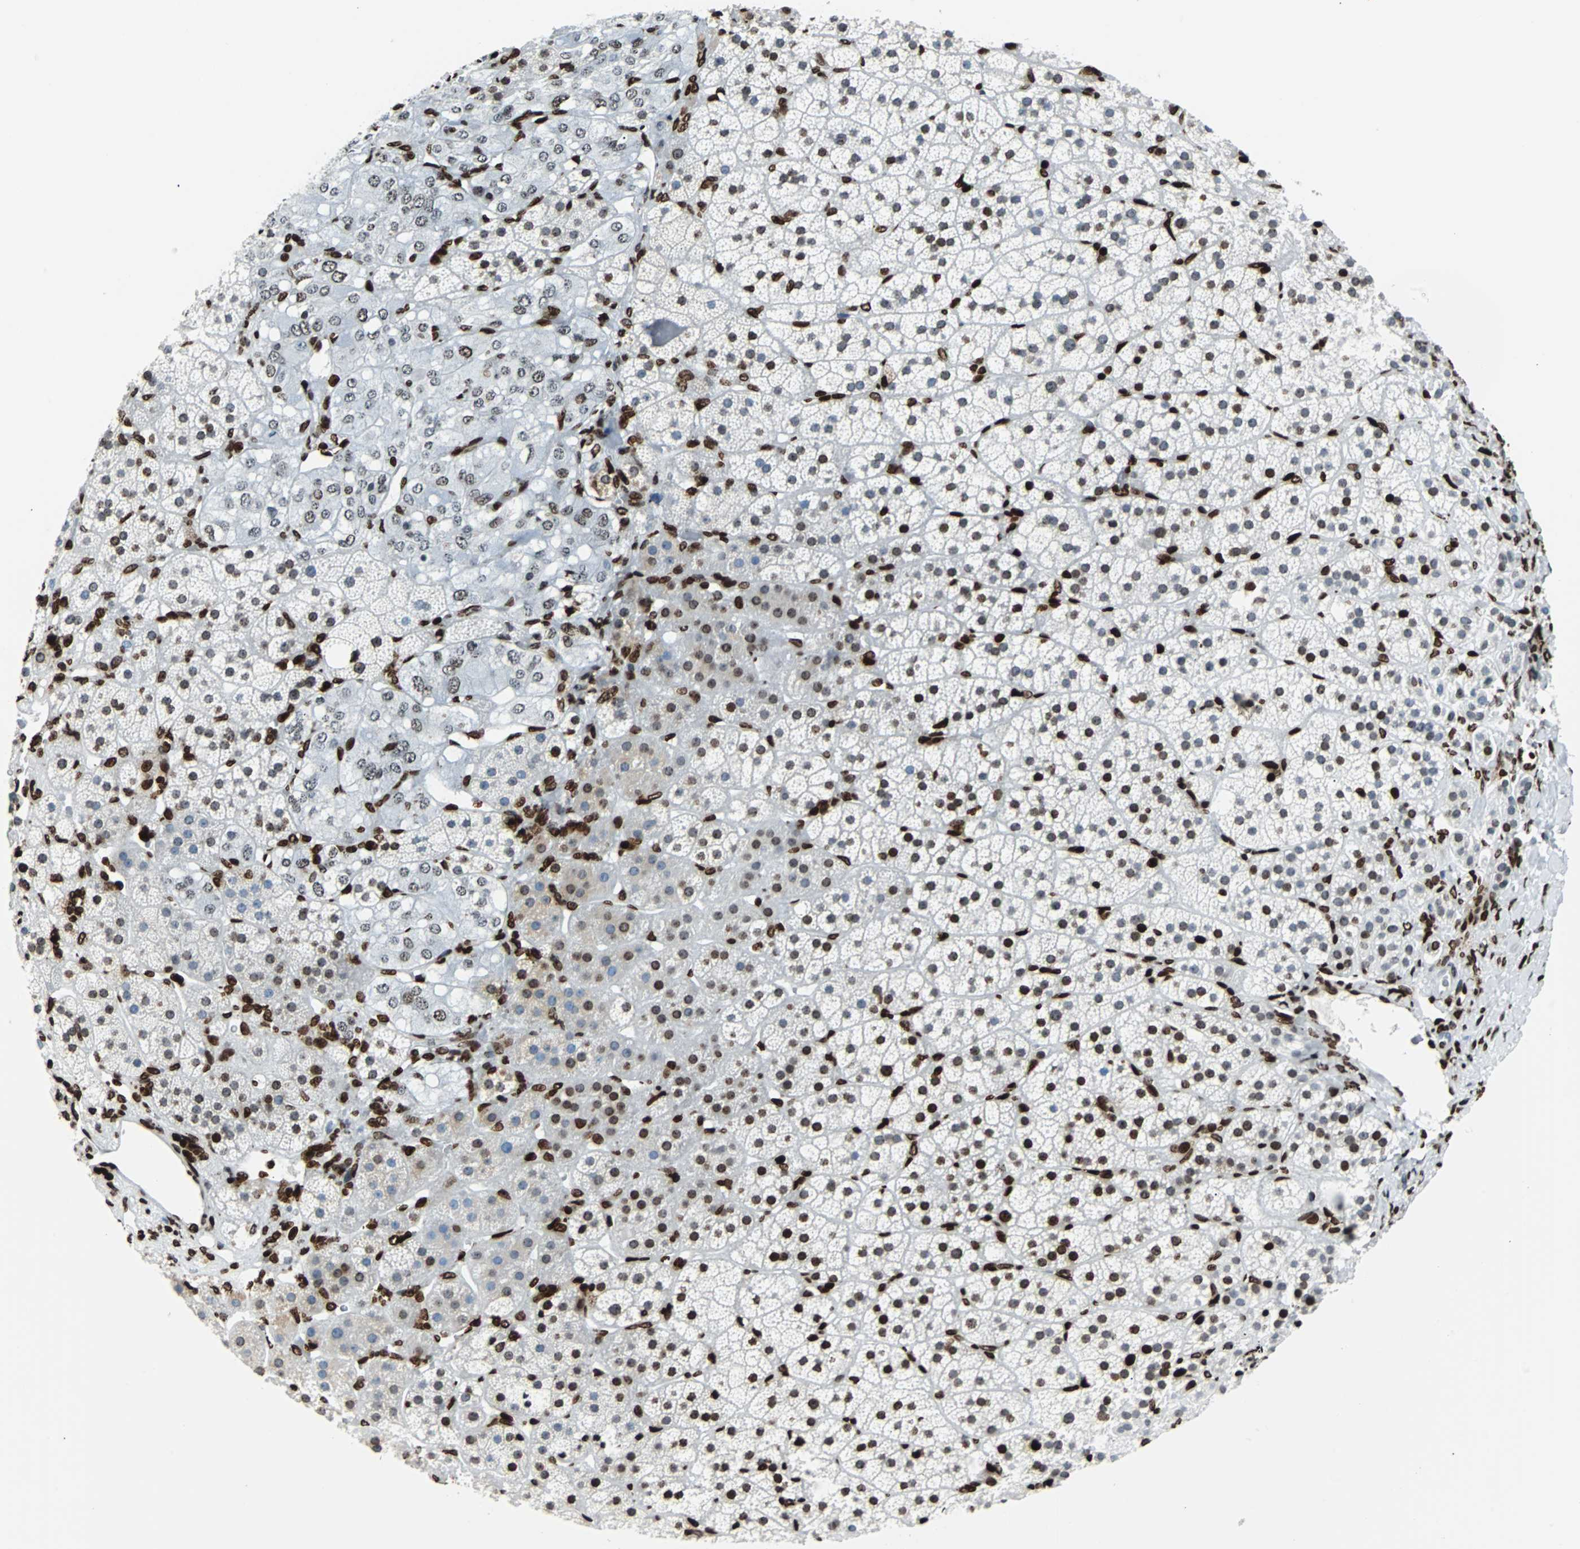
{"staining": {"intensity": "strong", "quantity": "25%-75%", "location": "nuclear"}, "tissue": "adrenal gland", "cell_type": "Glandular cells", "image_type": "normal", "snomed": [{"axis": "morphology", "description": "Normal tissue, NOS"}, {"axis": "topography", "description": "Adrenal gland"}], "caption": "Immunohistochemistry (IHC) image of unremarkable adrenal gland stained for a protein (brown), which demonstrates high levels of strong nuclear expression in about 25%-75% of glandular cells.", "gene": "ZNF131", "patient": {"sex": "female", "age": 44}}